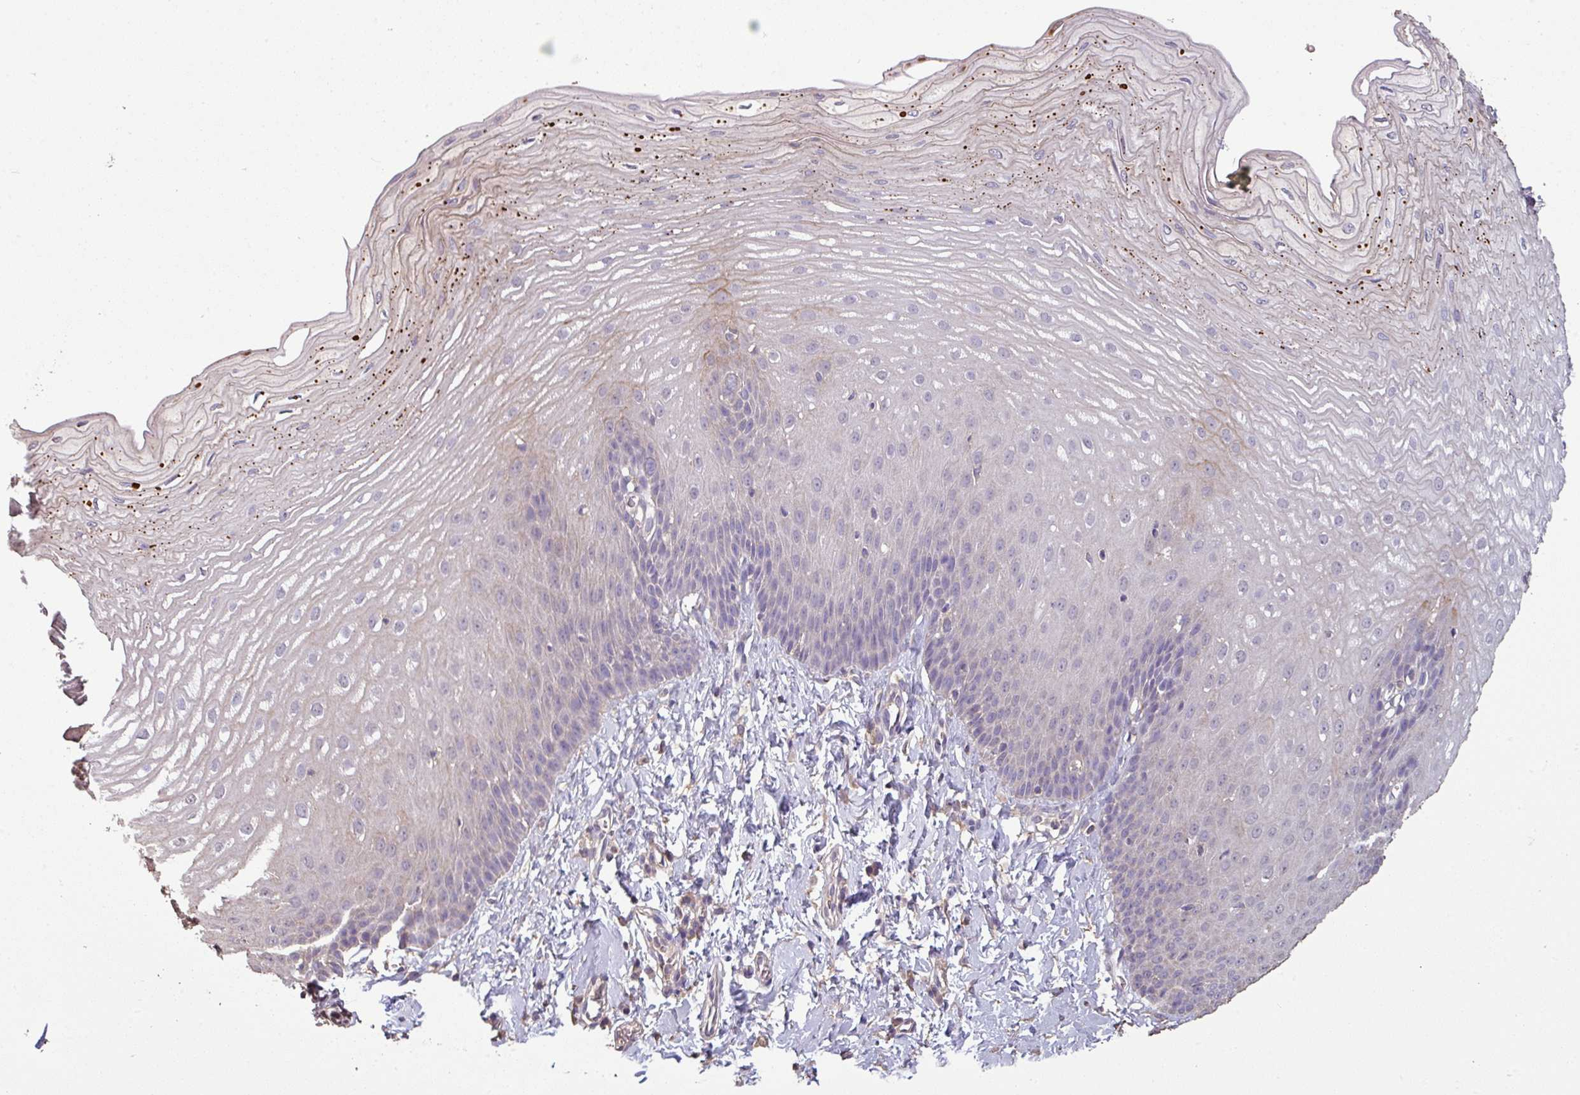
{"staining": {"intensity": "moderate", "quantity": "<25%", "location": "cytoplasmic/membranous"}, "tissue": "esophagus", "cell_type": "Squamous epithelial cells", "image_type": "normal", "snomed": [{"axis": "morphology", "description": "Normal tissue, NOS"}, {"axis": "topography", "description": "Esophagus"}], "caption": "This is an image of IHC staining of unremarkable esophagus, which shows moderate staining in the cytoplasmic/membranous of squamous epithelial cells.", "gene": "ISLR", "patient": {"sex": "male", "age": 70}}